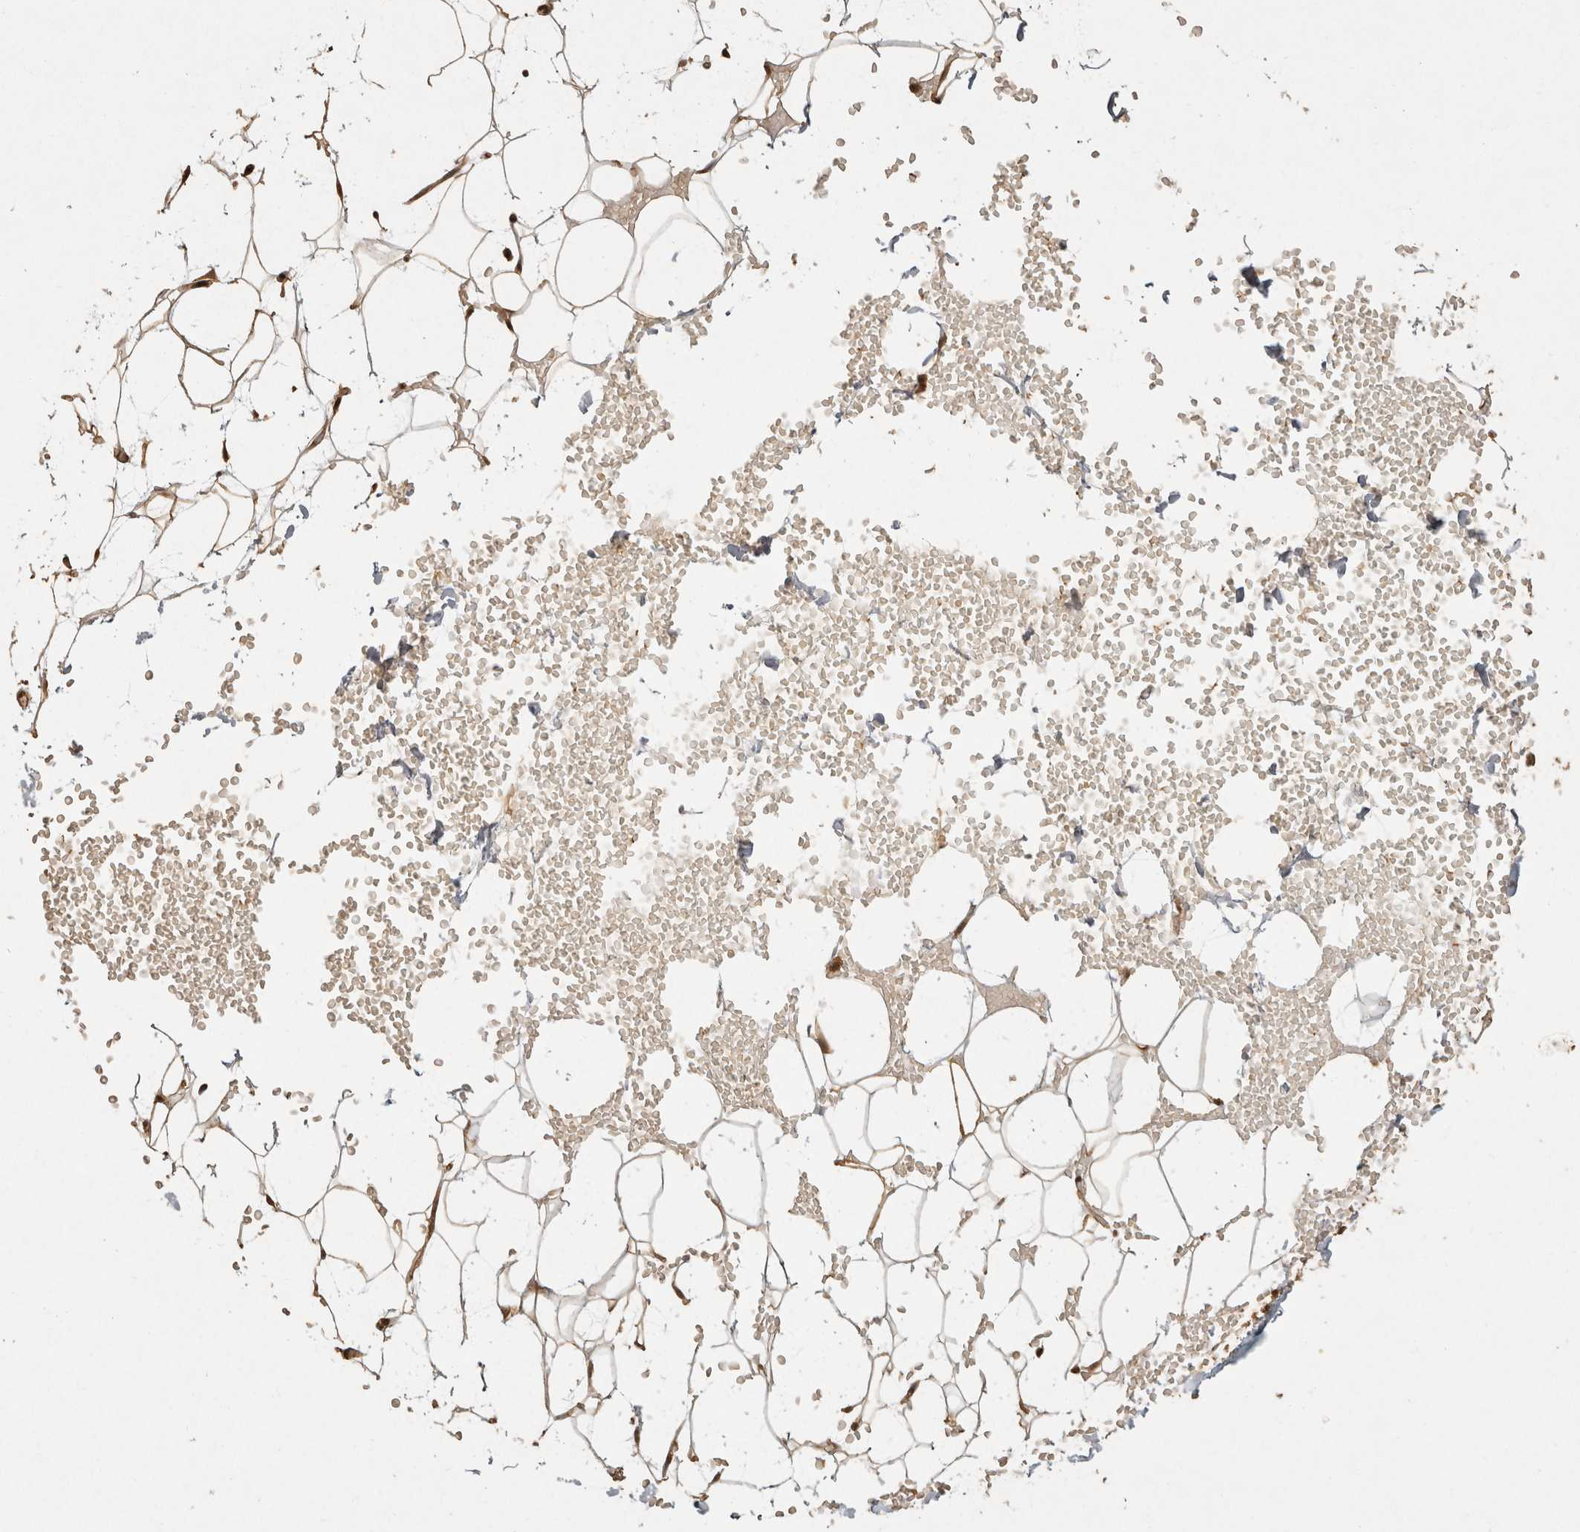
{"staining": {"intensity": "moderate", "quantity": ">75%", "location": "cytoplasmic/membranous"}, "tissue": "adipose tissue", "cell_type": "Adipocytes", "image_type": "normal", "snomed": [{"axis": "morphology", "description": "Normal tissue, NOS"}, {"axis": "topography", "description": "Breast"}], "caption": "The image shows immunohistochemical staining of benign adipose tissue. There is moderate cytoplasmic/membranous staining is identified in about >75% of adipocytes. (brown staining indicates protein expression, while blue staining denotes nuclei).", "gene": "CAMSAP2", "patient": {"sex": "female", "age": 23}}